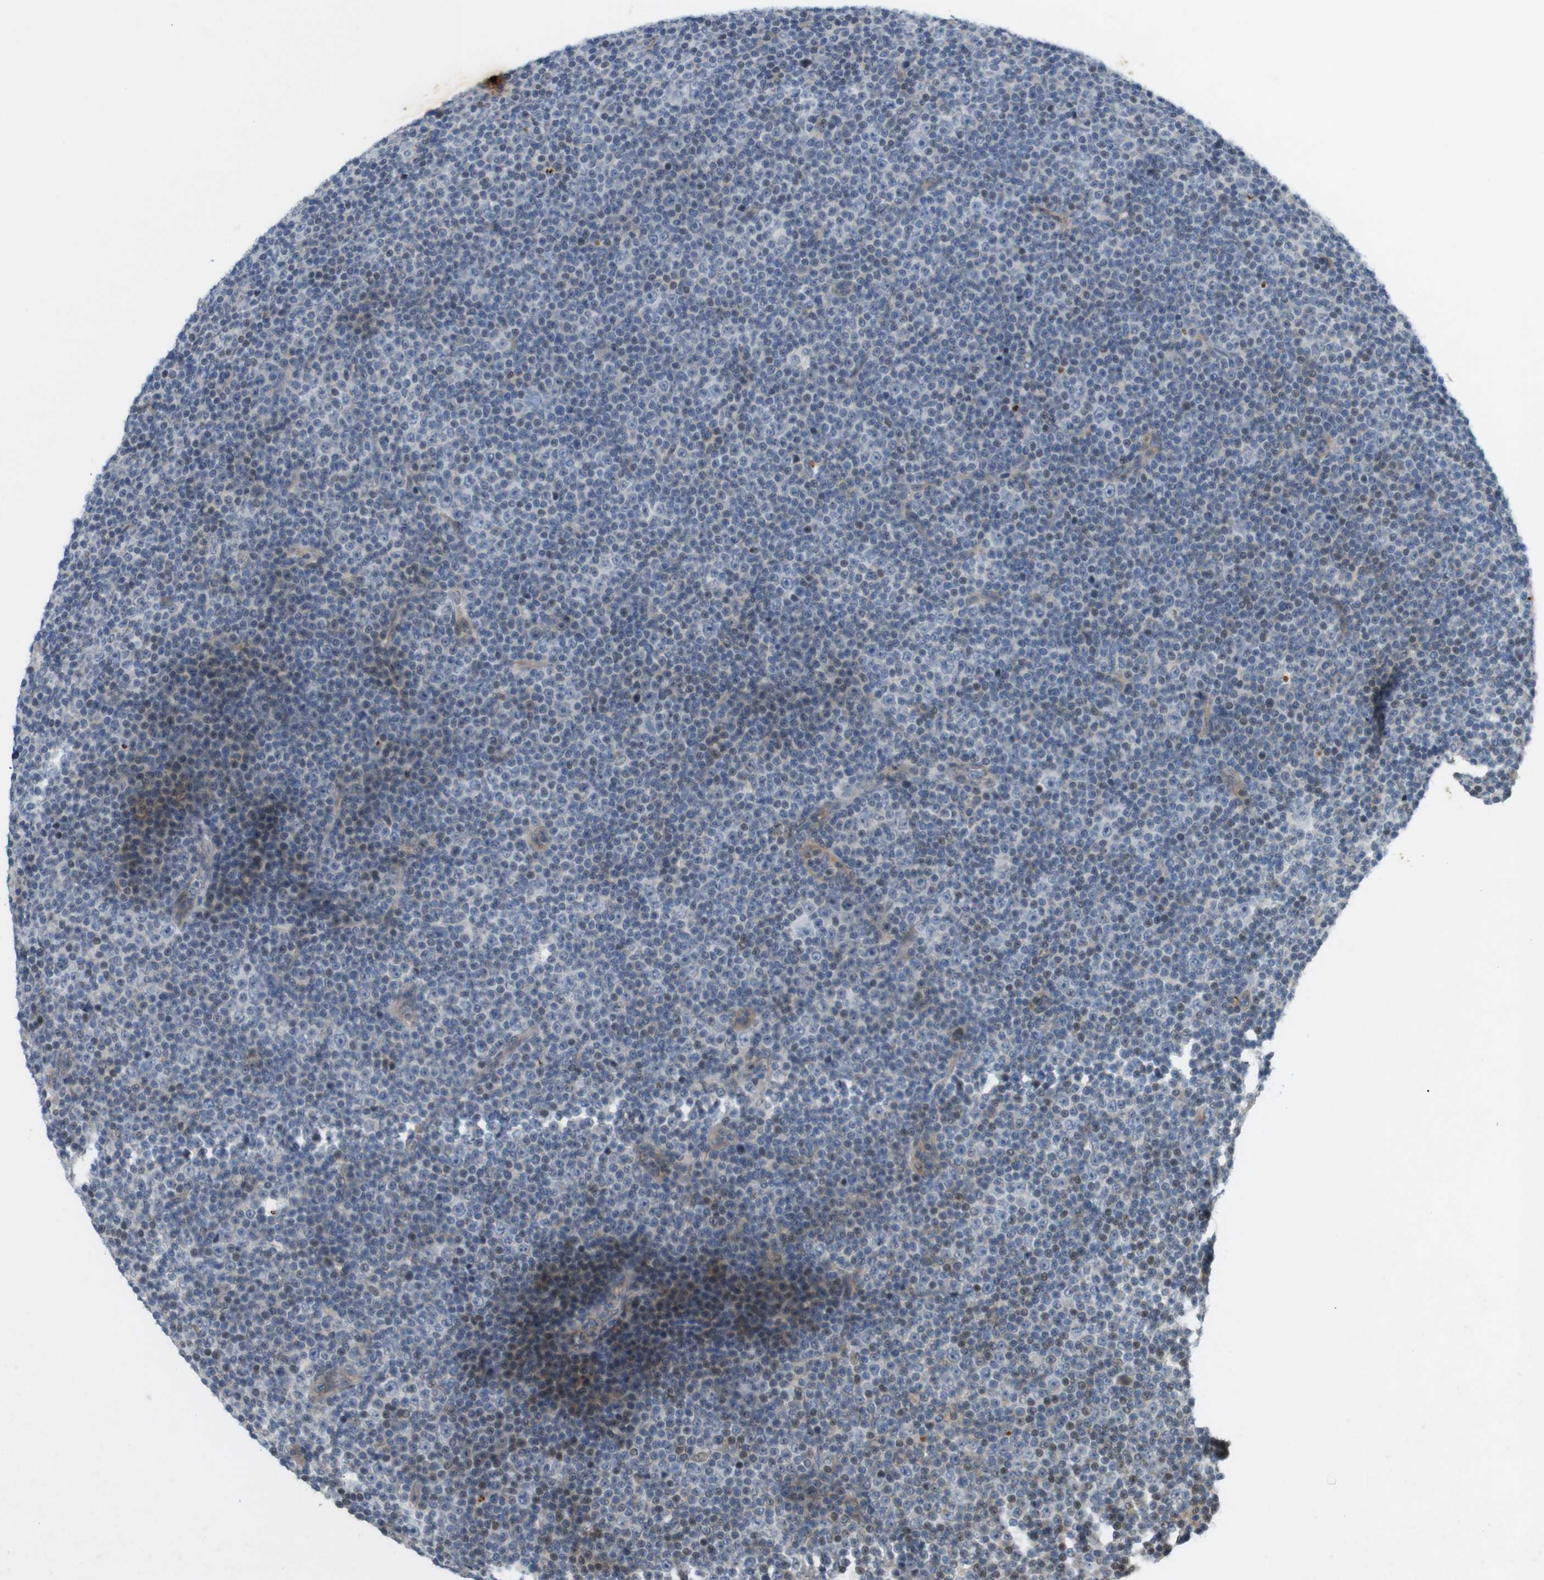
{"staining": {"intensity": "negative", "quantity": "none", "location": "none"}, "tissue": "lymphoma", "cell_type": "Tumor cells", "image_type": "cancer", "snomed": [{"axis": "morphology", "description": "Malignant lymphoma, non-Hodgkin's type, Low grade"}, {"axis": "topography", "description": "Lymph node"}], "caption": "This micrograph is of lymphoma stained with IHC to label a protein in brown with the nuclei are counter-stained blue. There is no staining in tumor cells.", "gene": "PPP1R14A", "patient": {"sex": "female", "age": 67}}